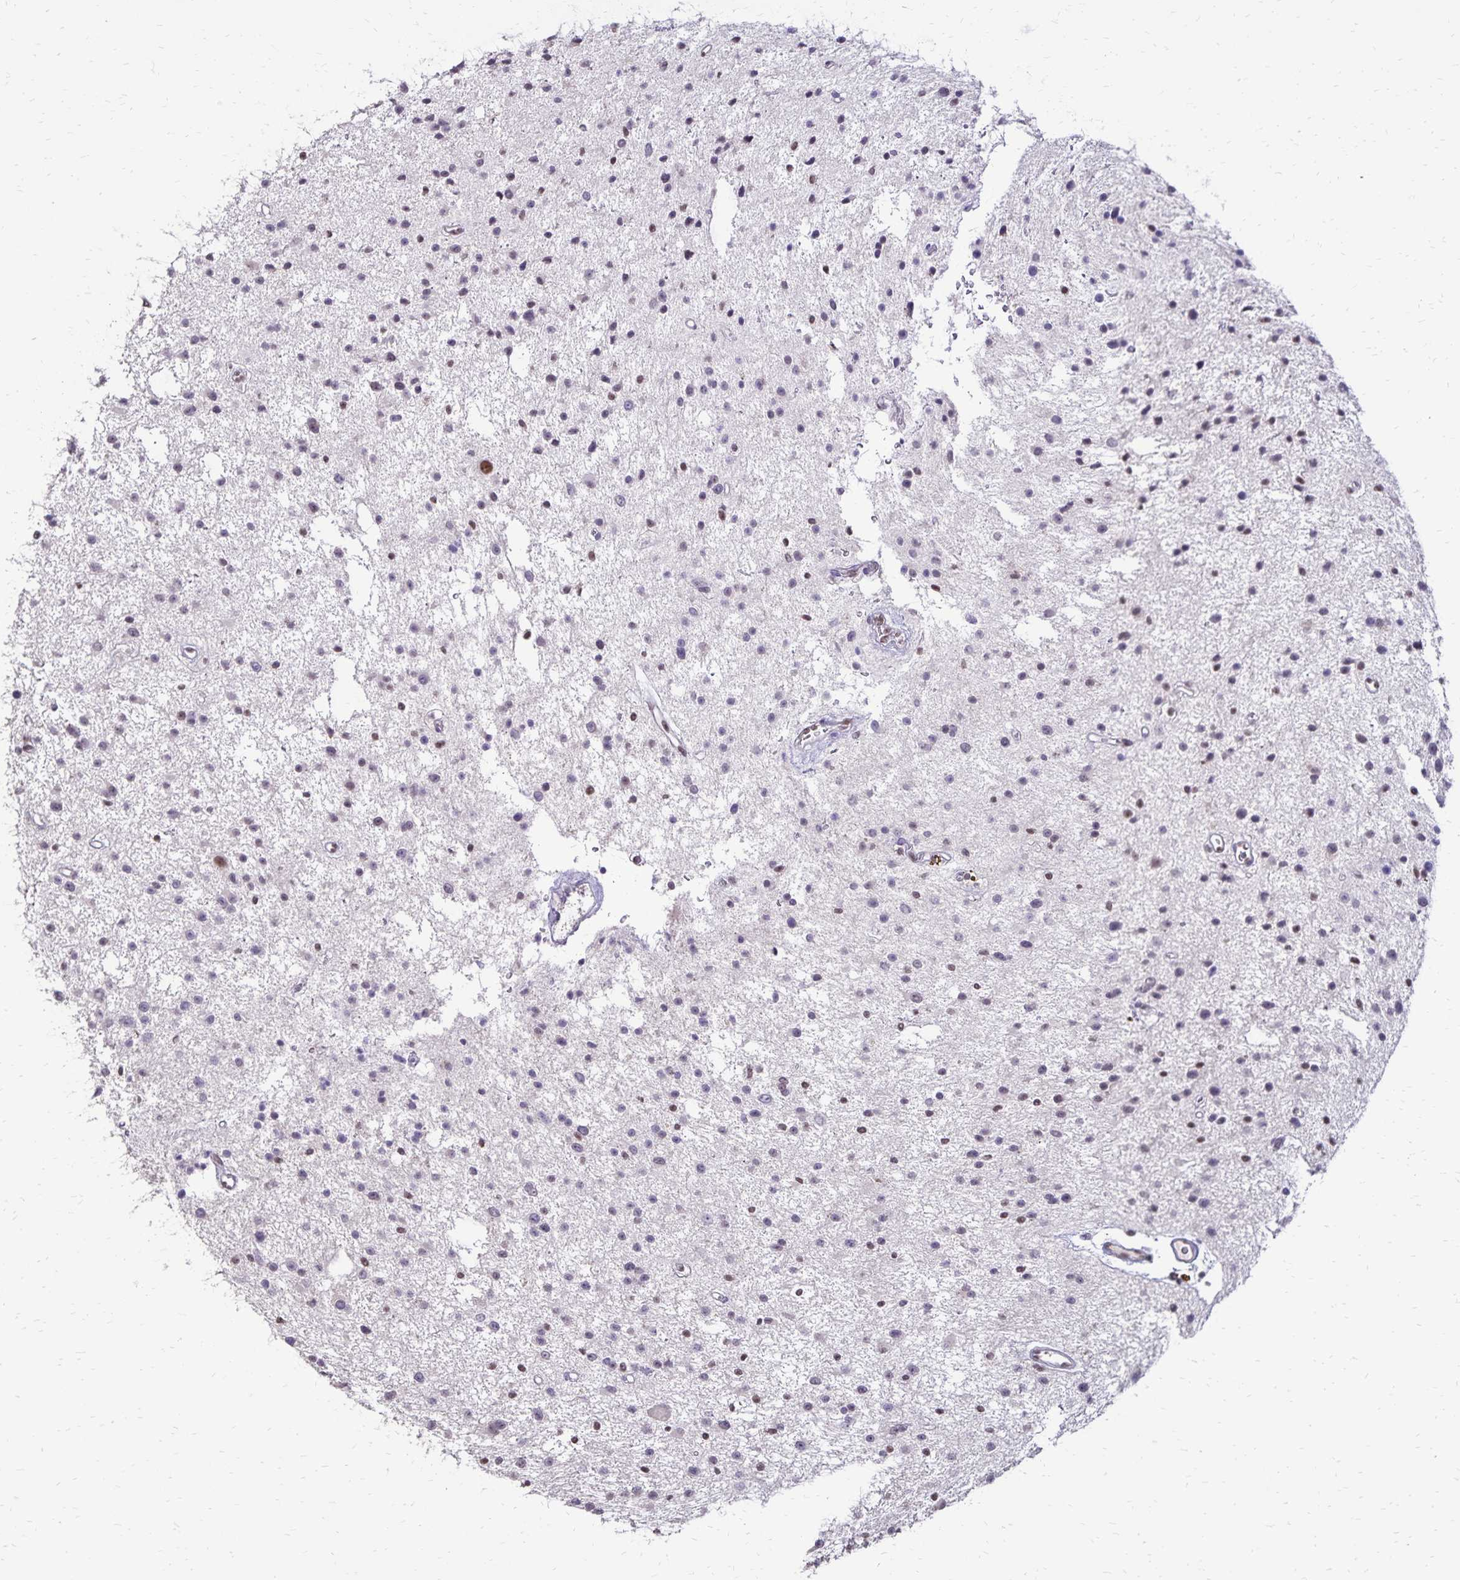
{"staining": {"intensity": "negative", "quantity": "none", "location": "none"}, "tissue": "glioma", "cell_type": "Tumor cells", "image_type": "cancer", "snomed": [{"axis": "morphology", "description": "Glioma, malignant, Low grade"}, {"axis": "topography", "description": "Brain"}], "caption": "High power microscopy micrograph of an IHC micrograph of glioma, revealing no significant expression in tumor cells.", "gene": "POLB", "patient": {"sex": "male", "age": 43}}